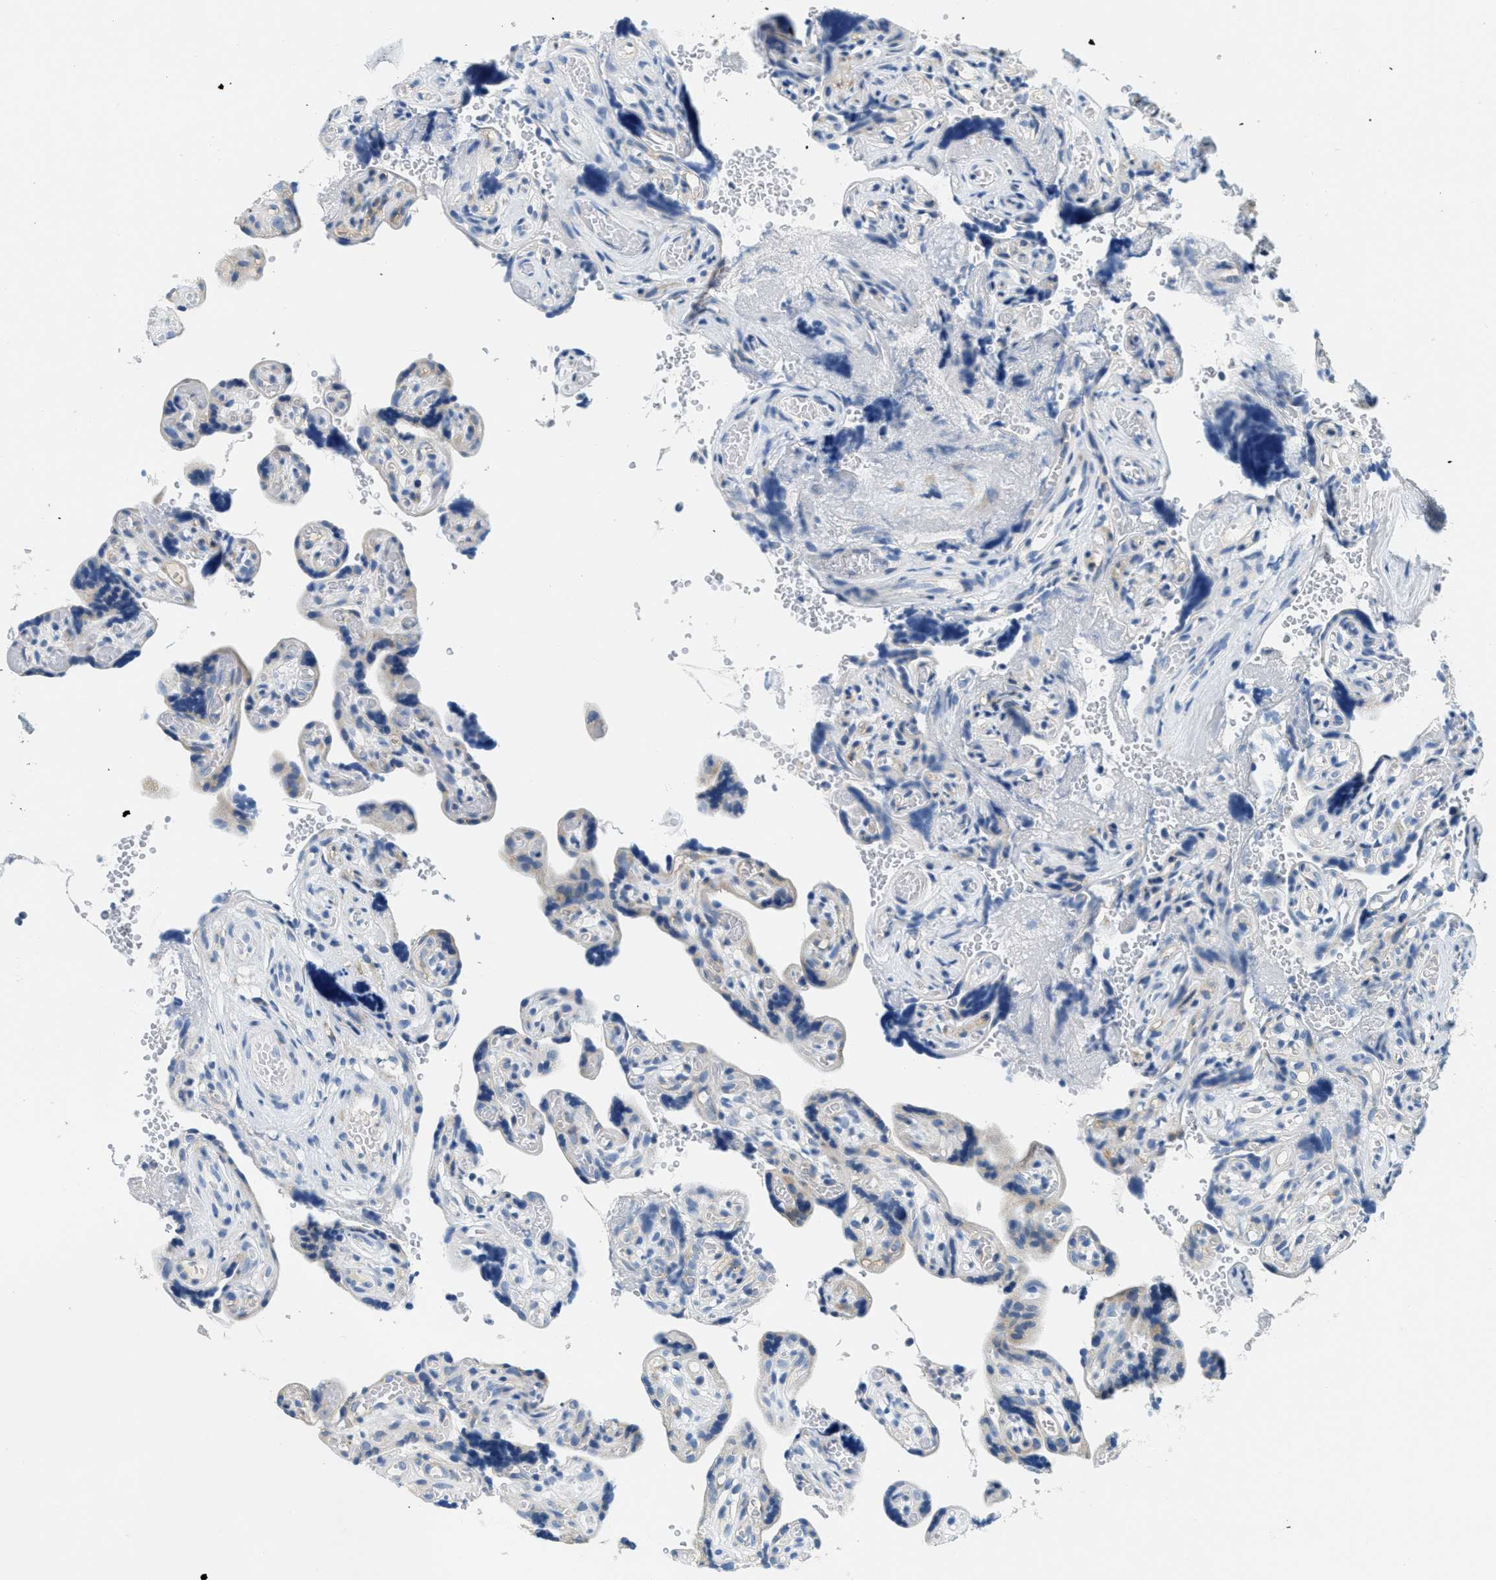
{"staining": {"intensity": "weak", "quantity": "<25%", "location": "cytoplasmic/membranous"}, "tissue": "placenta", "cell_type": "Decidual cells", "image_type": "normal", "snomed": [{"axis": "morphology", "description": "Normal tissue, NOS"}, {"axis": "topography", "description": "Placenta"}], "caption": "Human placenta stained for a protein using immunohistochemistry displays no expression in decidual cells.", "gene": "CA4", "patient": {"sex": "female", "age": 30}}